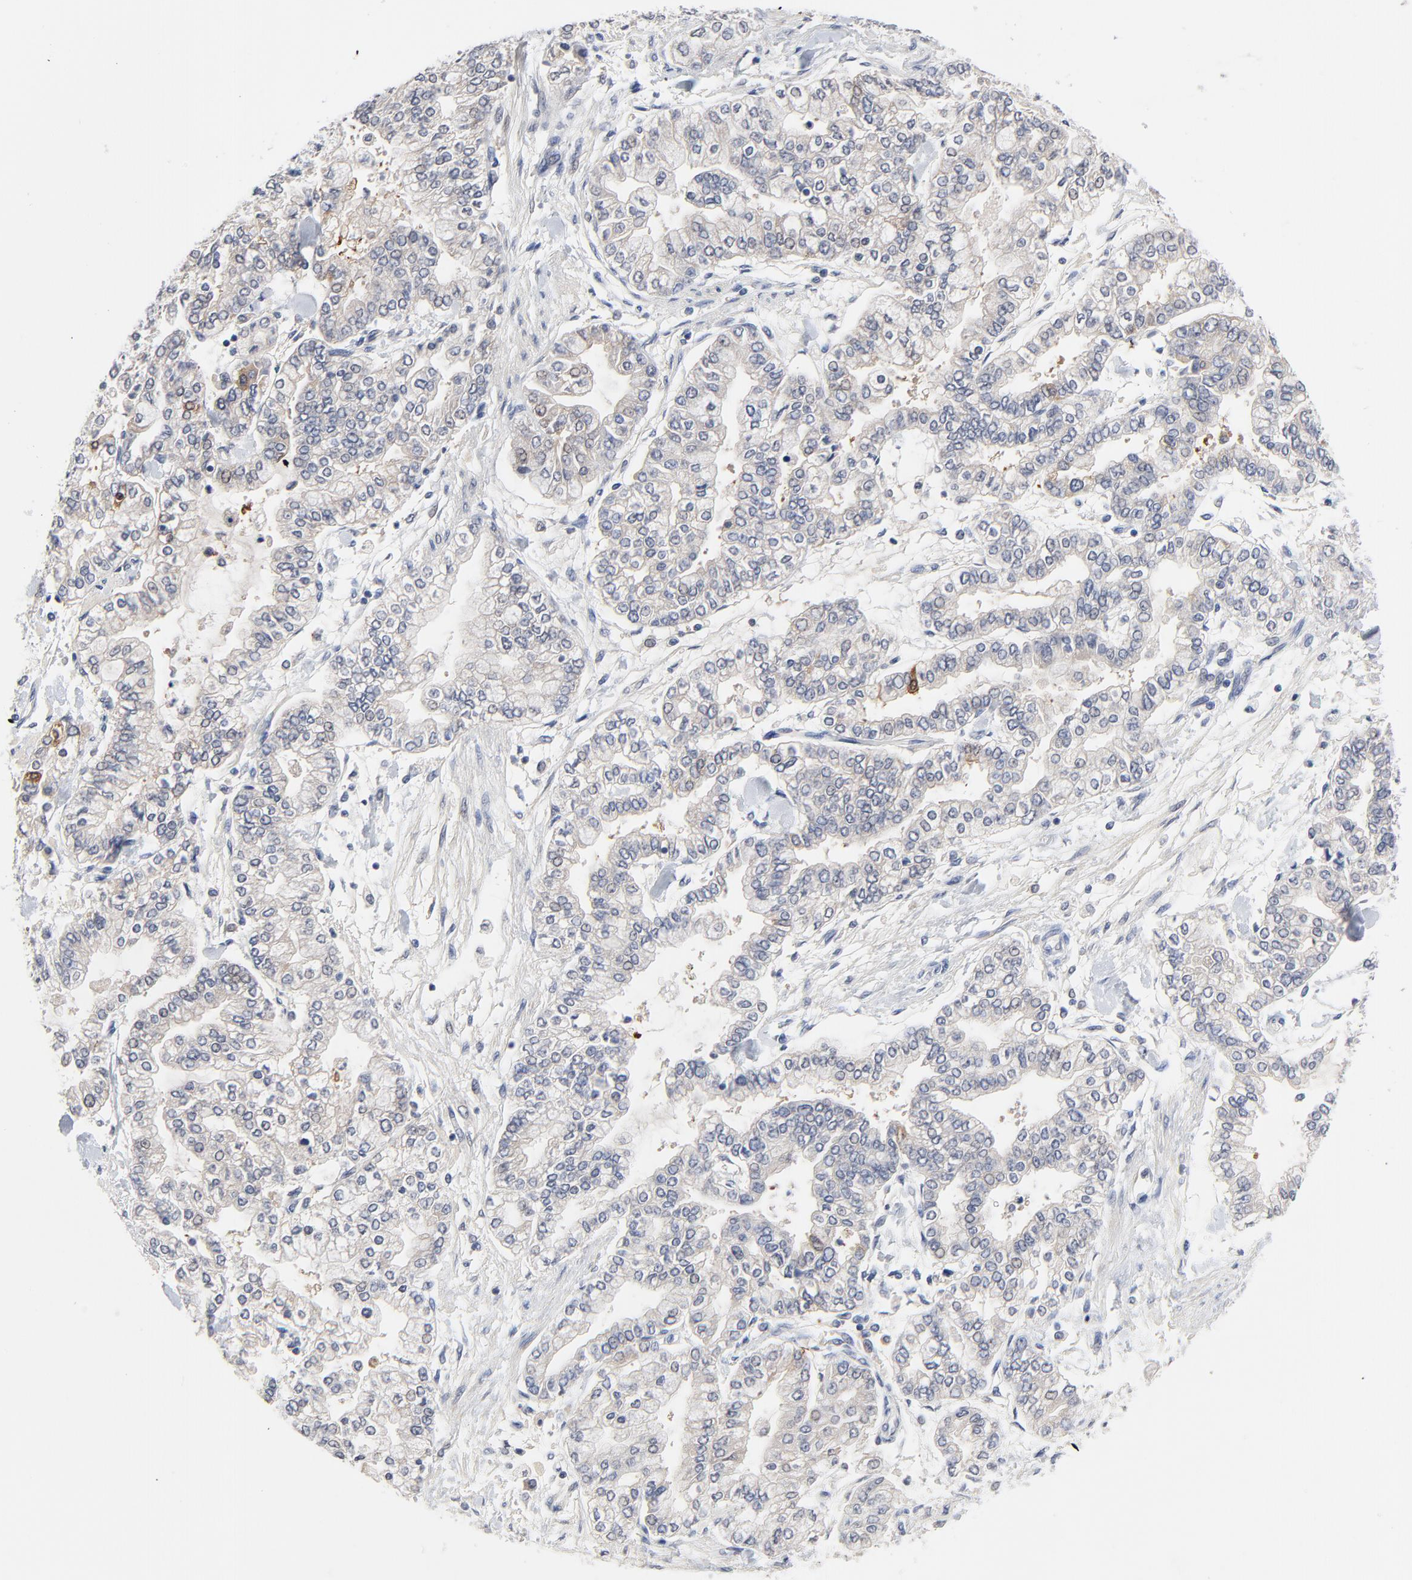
{"staining": {"intensity": "negative", "quantity": "none", "location": "none"}, "tissue": "stomach cancer", "cell_type": "Tumor cells", "image_type": "cancer", "snomed": [{"axis": "morphology", "description": "Normal tissue, NOS"}, {"axis": "morphology", "description": "Adenocarcinoma, NOS"}, {"axis": "topography", "description": "Stomach, upper"}, {"axis": "topography", "description": "Stomach"}], "caption": "Immunohistochemistry (IHC) image of neoplastic tissue: stomach cancer (adenocarcinoma) stained with DAB exhibits no significant protein staining in tumor cells.", "gene": "FBXL5", "patient": {"sex": "male", "age": 76}}